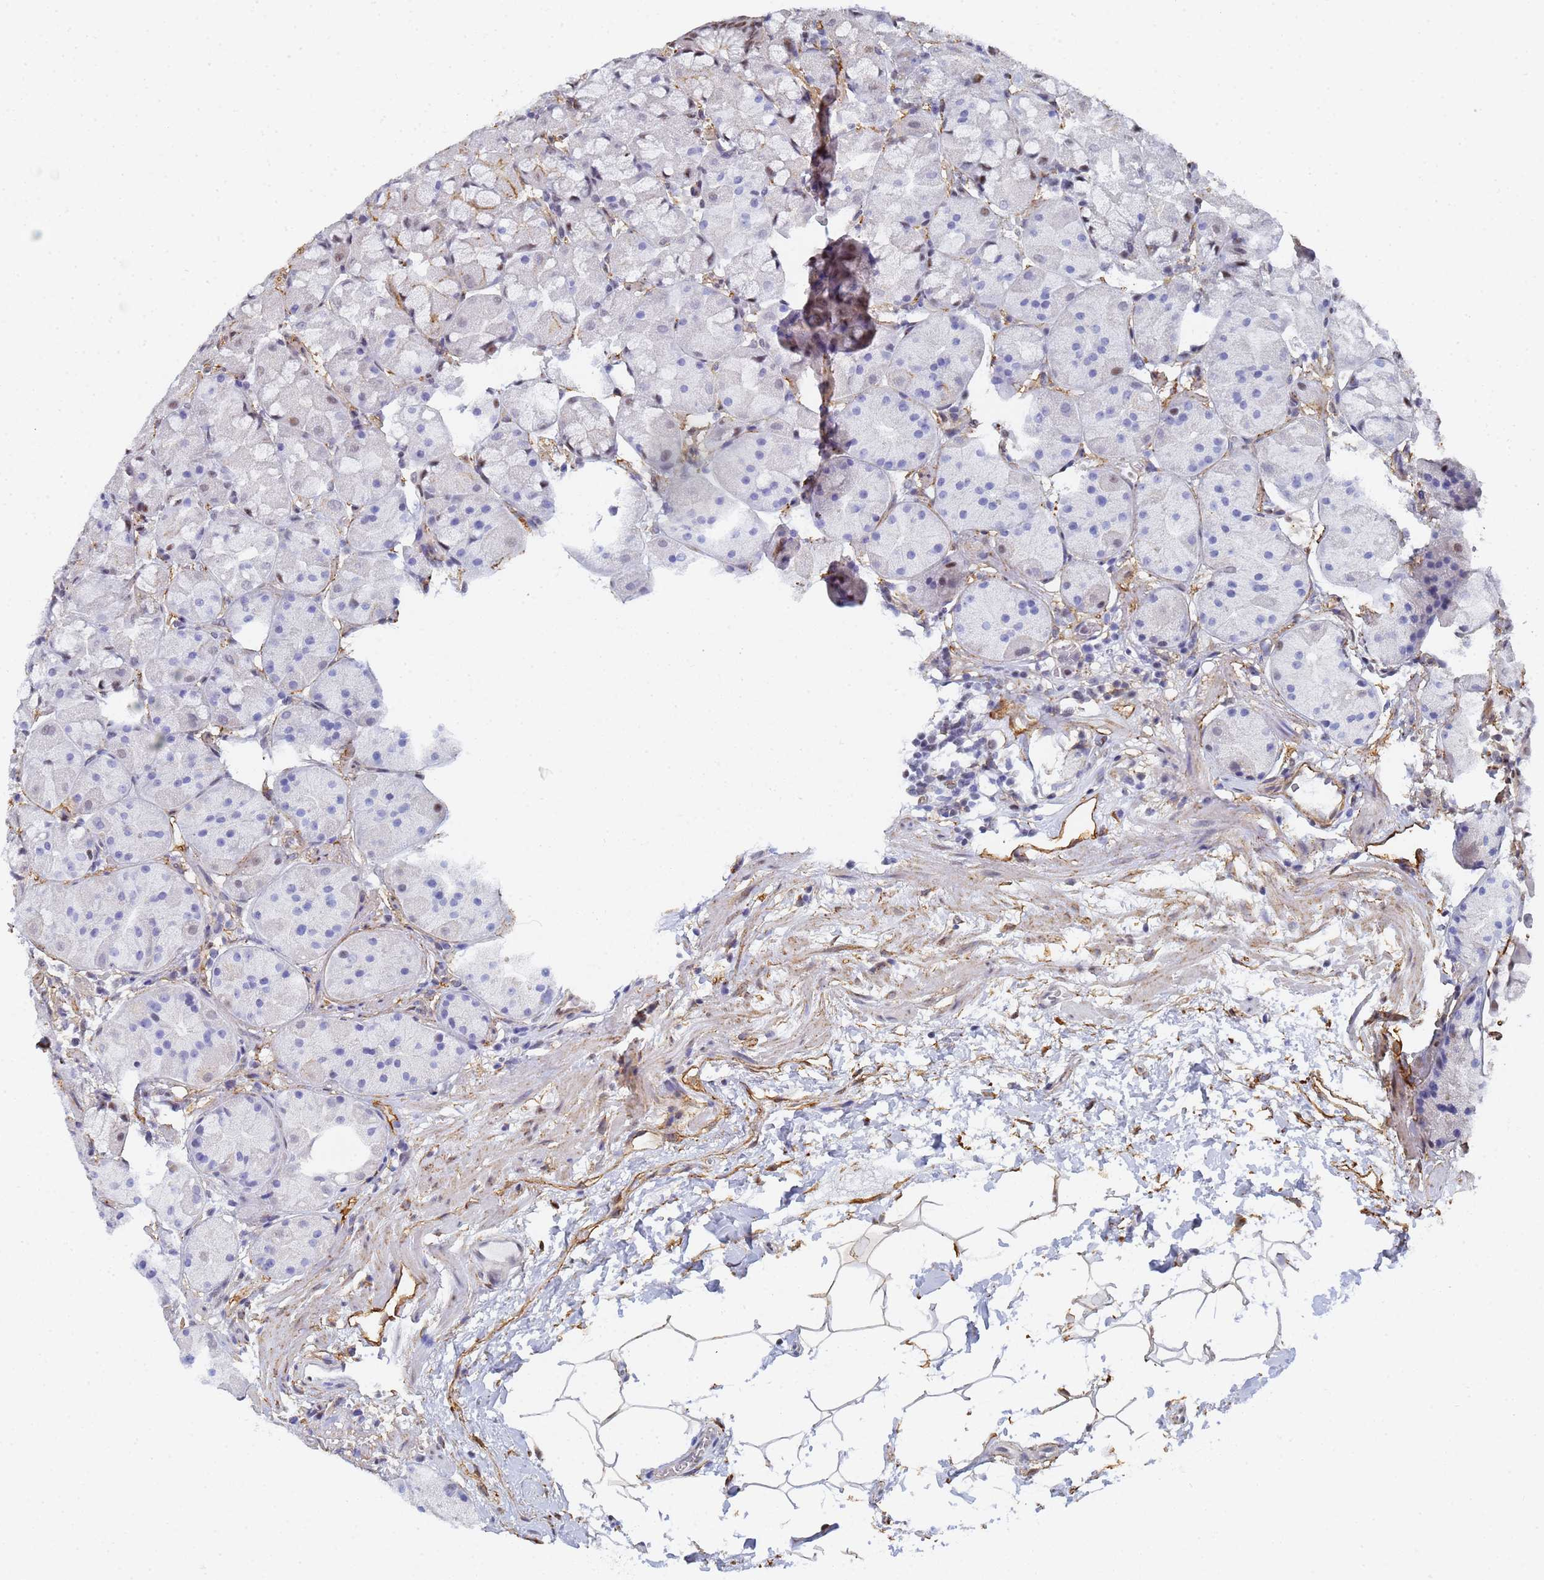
{"staining": {"intensity": "moderate", "quantity": "<25%", "location": "nuclear"}, "tissue": "stomach", "cell_type": "Glandular cells", "image_type": "normal", "snomed": [{"axis": "morphology", "description": "Normal tissue, NOS"}, {"axis": "topography", "description": "Stomach"}], "caption": "Immunohistochemical staining of normal human stomach demonstrates <25% levels of moderate nuclear protein positivity in about <25% of glandular cells. The staining was performed using DAB (3,3'-diaminobenzidine) to visualize the protein expression in brown, while the nuclei were stained in blue with hematoxylin (Magnification: 20x).", "gene": "PRRT4", "patient": {"sex": "male", "age": 57}}